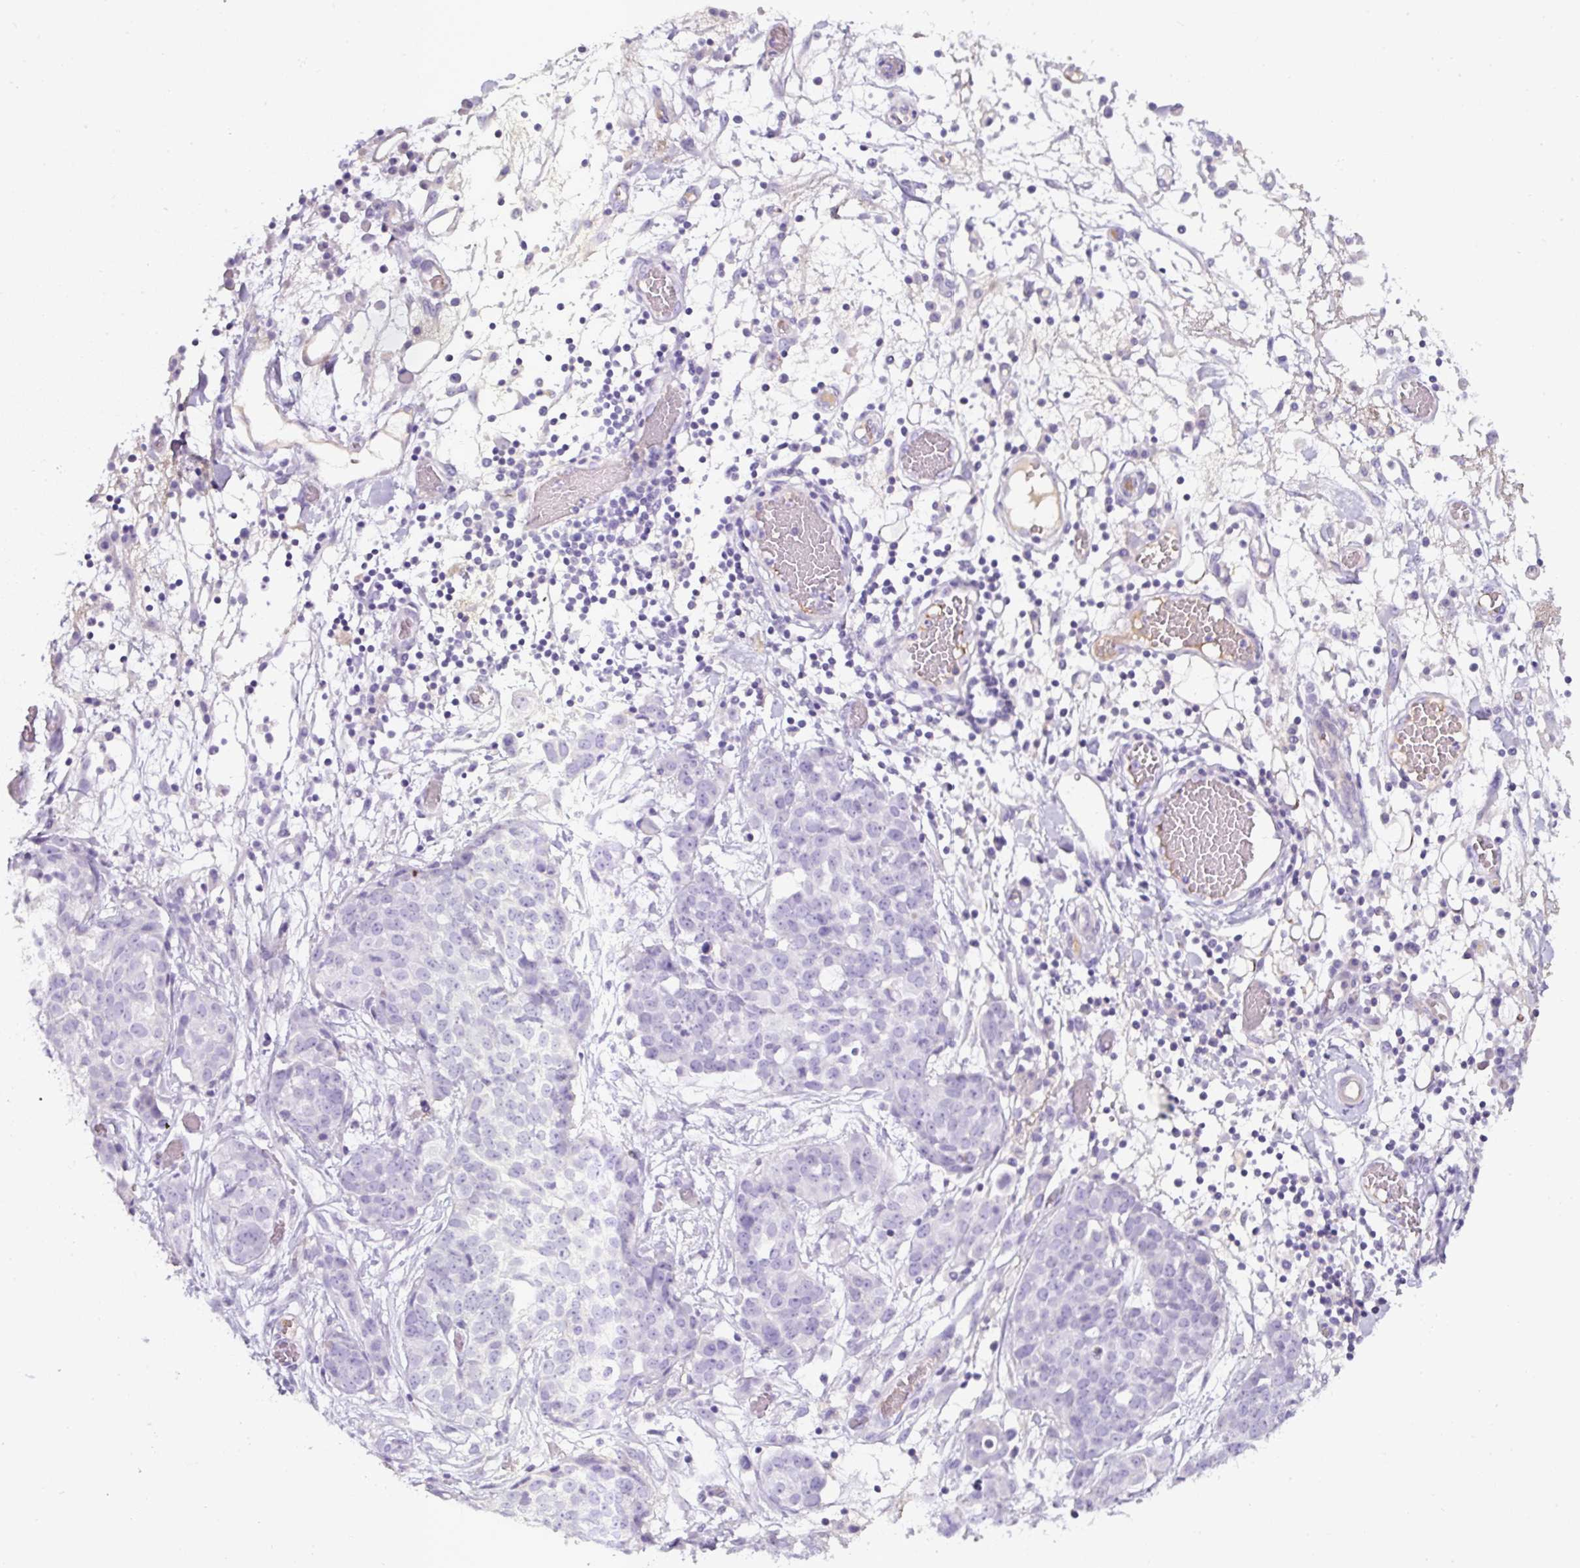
{"staining": {"intensity": "negative", "quantity": "none", "location": "none"}, "tissue": "ovarian cancer", "cell_type": "Tumor cells", "image_type": "cancer", "snomed": [{"axis": "morphology", "description": "Cystadenocarcinoma, serous, NOS"}, {"axis": "topography", "description": "Soft tissue"}, {"axis": "topography", "description": "Ovary"}], "caption": "This is an immunohistochemistry micrograph of ovarian cancer. There is no staining in tumor cells.", "gene": "OR14A2", "patient": {"sex": "female", "age": 57}}